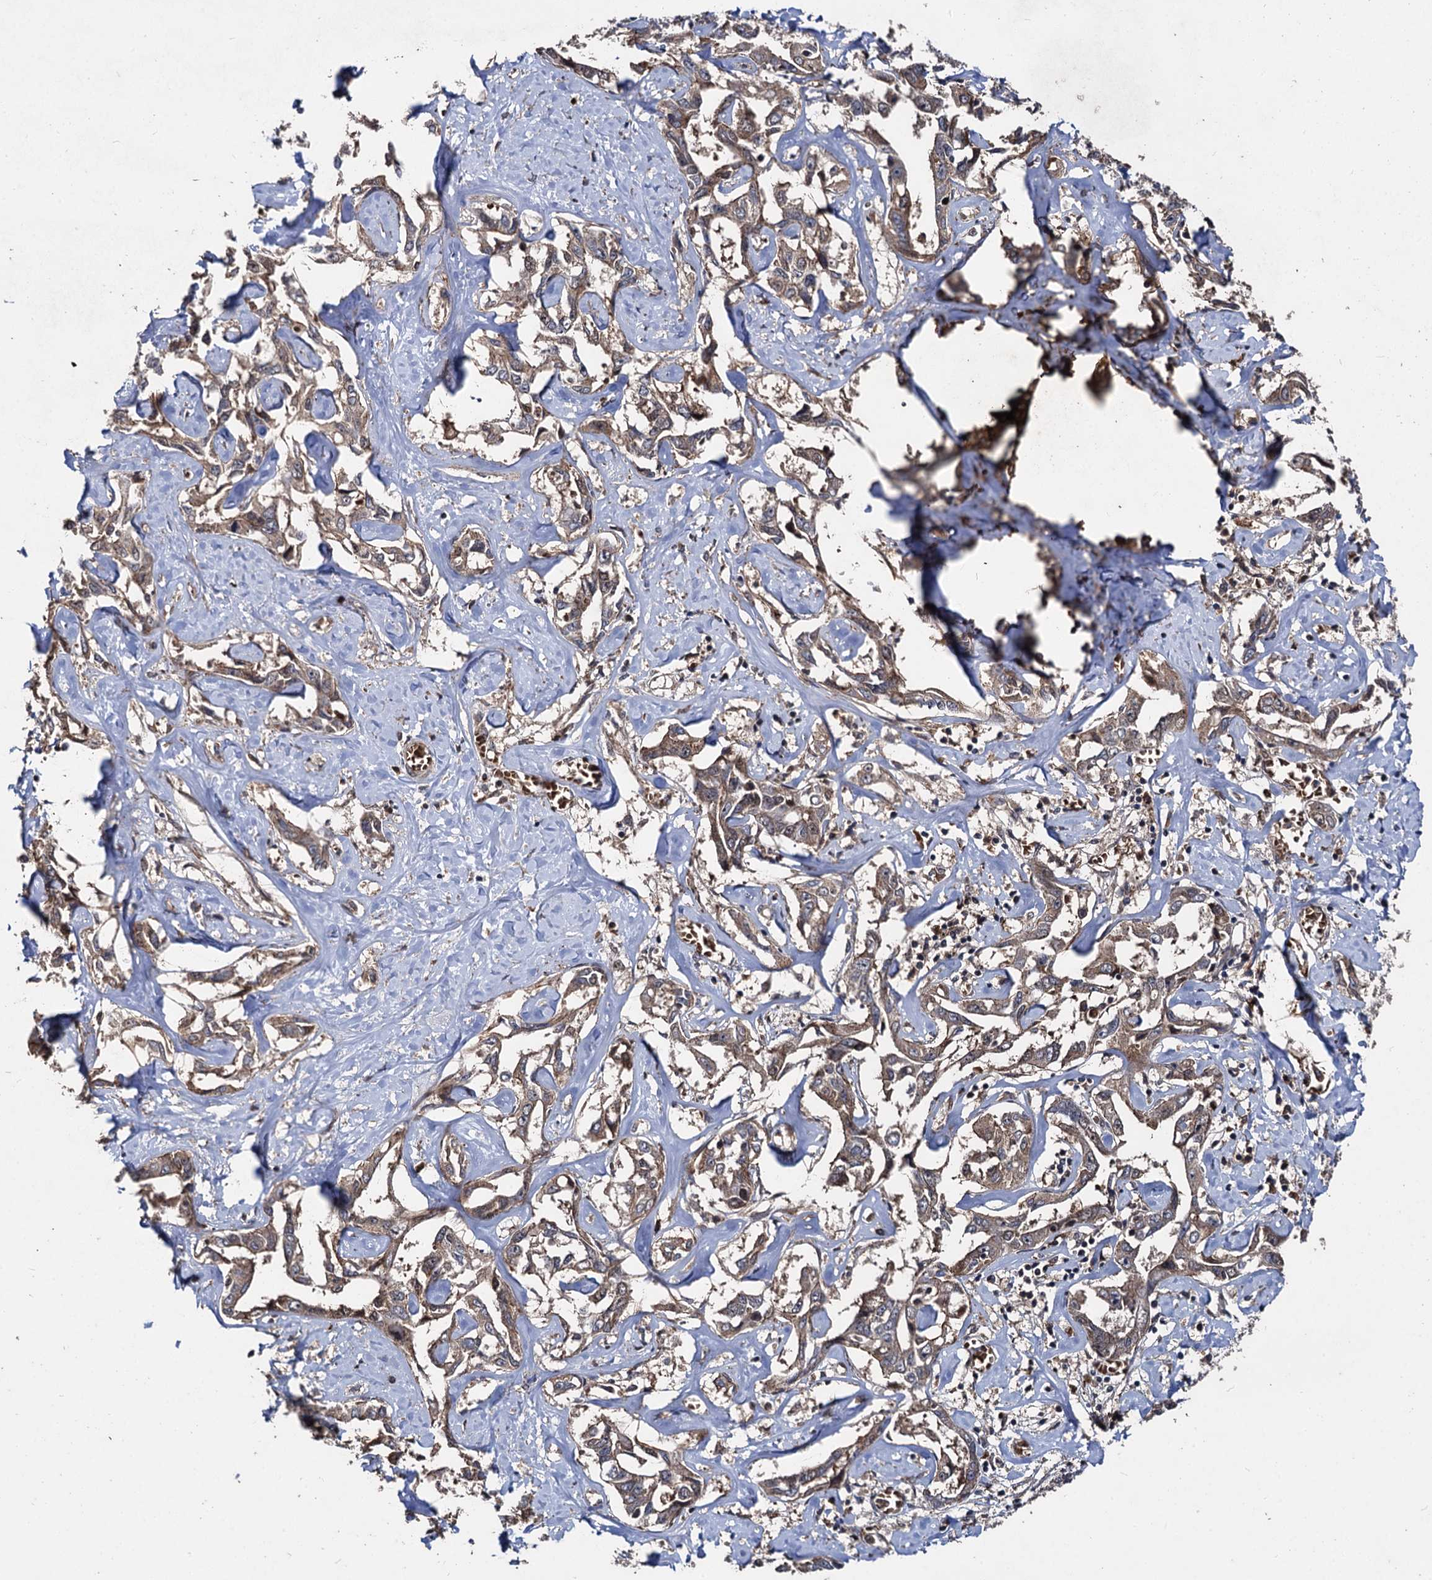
{"staining": {"intensity": "weak", "quantity": ">75%", "location": "cytoplasmic/membranous"}, "tissue": "liver cancer", "cell_type": "Tumor cells", "image_type": "cancer", "snomed": [{"axis": "morphology", "description": "Cholangiocarcinoma"}, {"axis": "topography", "description": "Liver"}], "caption": "This is a micrograph of immunohistochemistry staining of liver cancer (cholangiocarcinoma), which shows weak expression in the cytoplasmic/membranous of tumor cells.", "gene": "BCL2L2", "patient": {"sex": "male", "age": 59}}